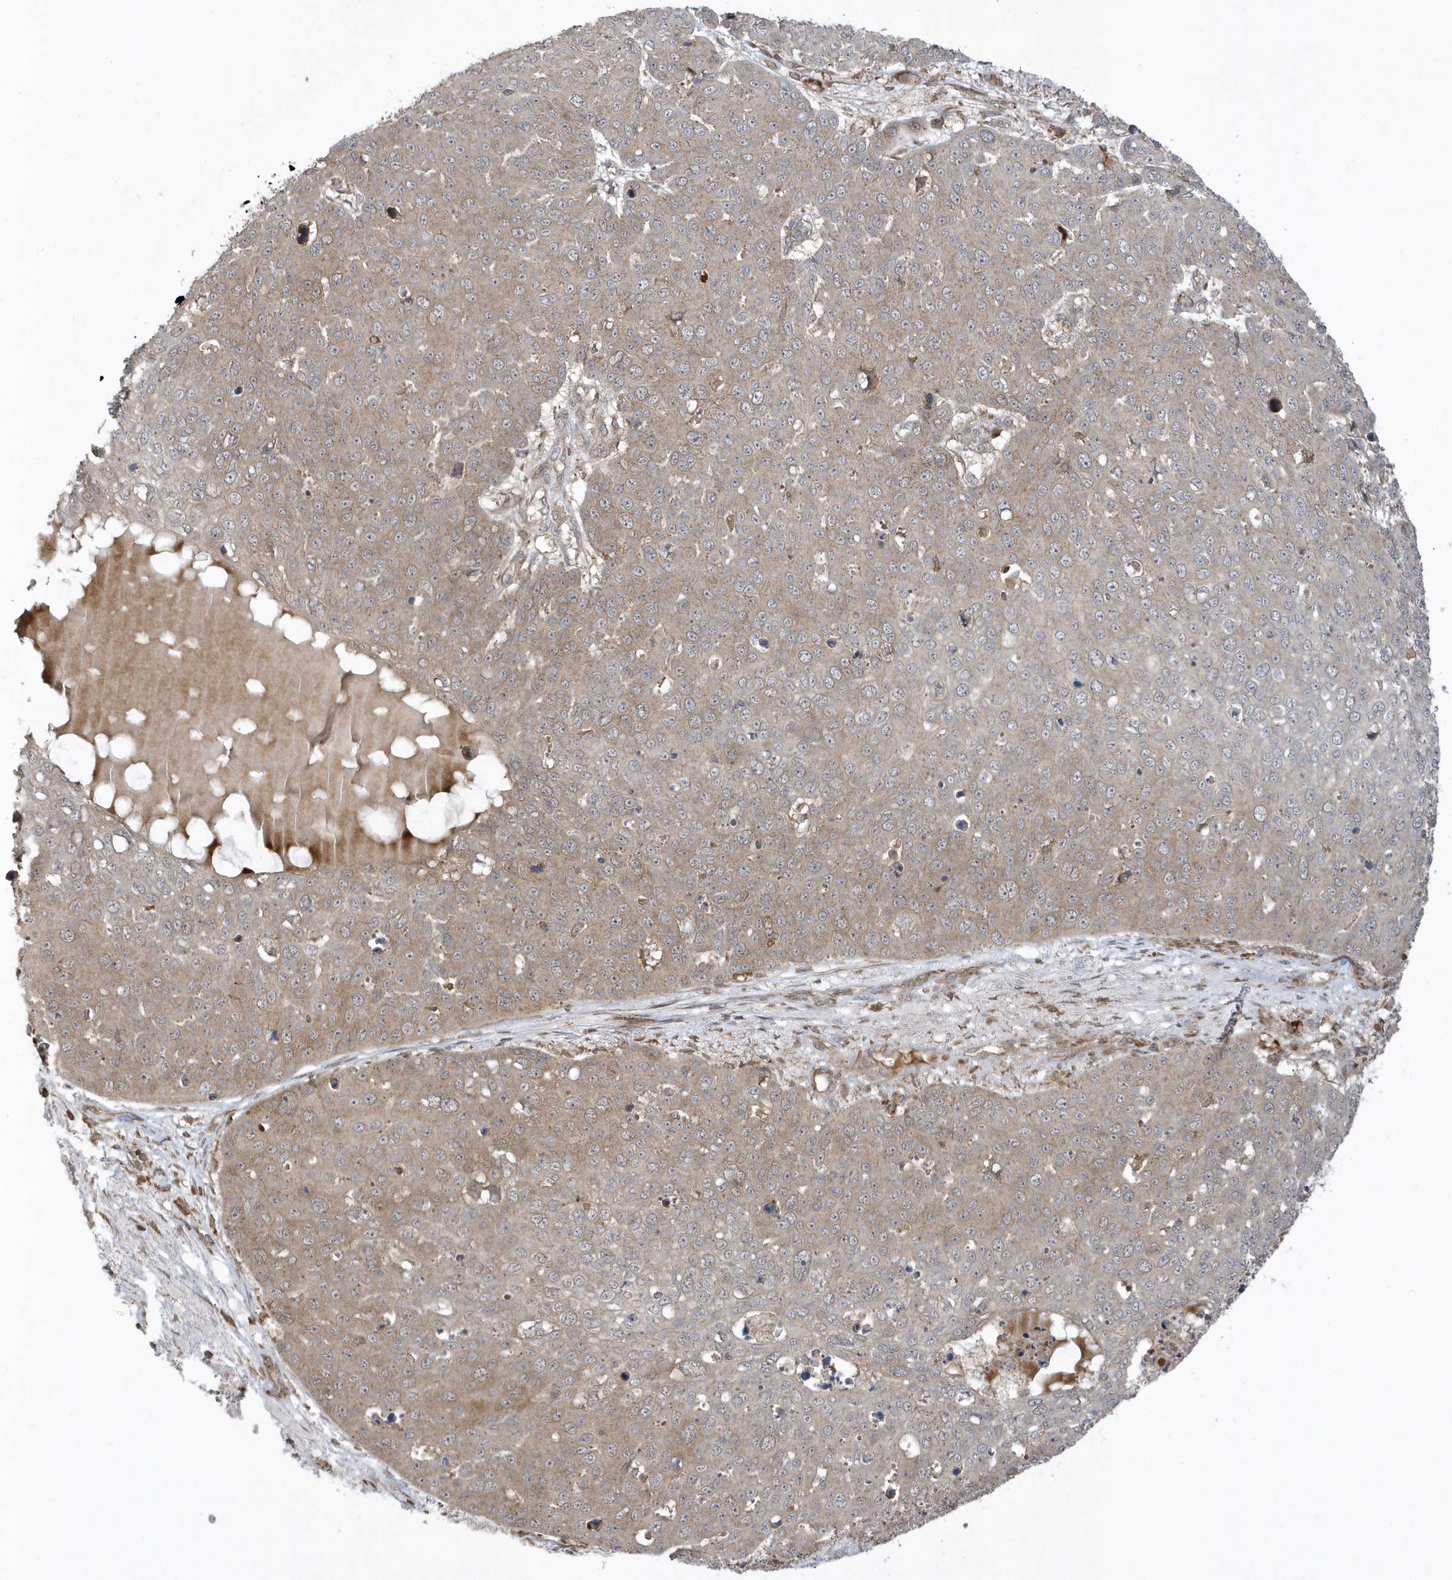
{"staining": {"intensity": "moderate", "quantity": ">75%", "location": "cytoplasmic/membranous"}, "tissue": "skin cancer", "cell_type": "Tumor cells", "image_type": "cancer", "snomed": [{"axis": "morphology", "description": "Squamous cell carcinoma, NOS"}, {"axis": "topography", "description": "Skin"}], "caption": "This histopathology image exhibits immunohistochemistry (IHC) staining of human skin squamous cell carcinoma, with medium moderate cytoplasmic/membranous positivity in approximately >75% of tumor cells.", "gene": "STAMBP", "patient": {"sex": "male", "age": 71}}